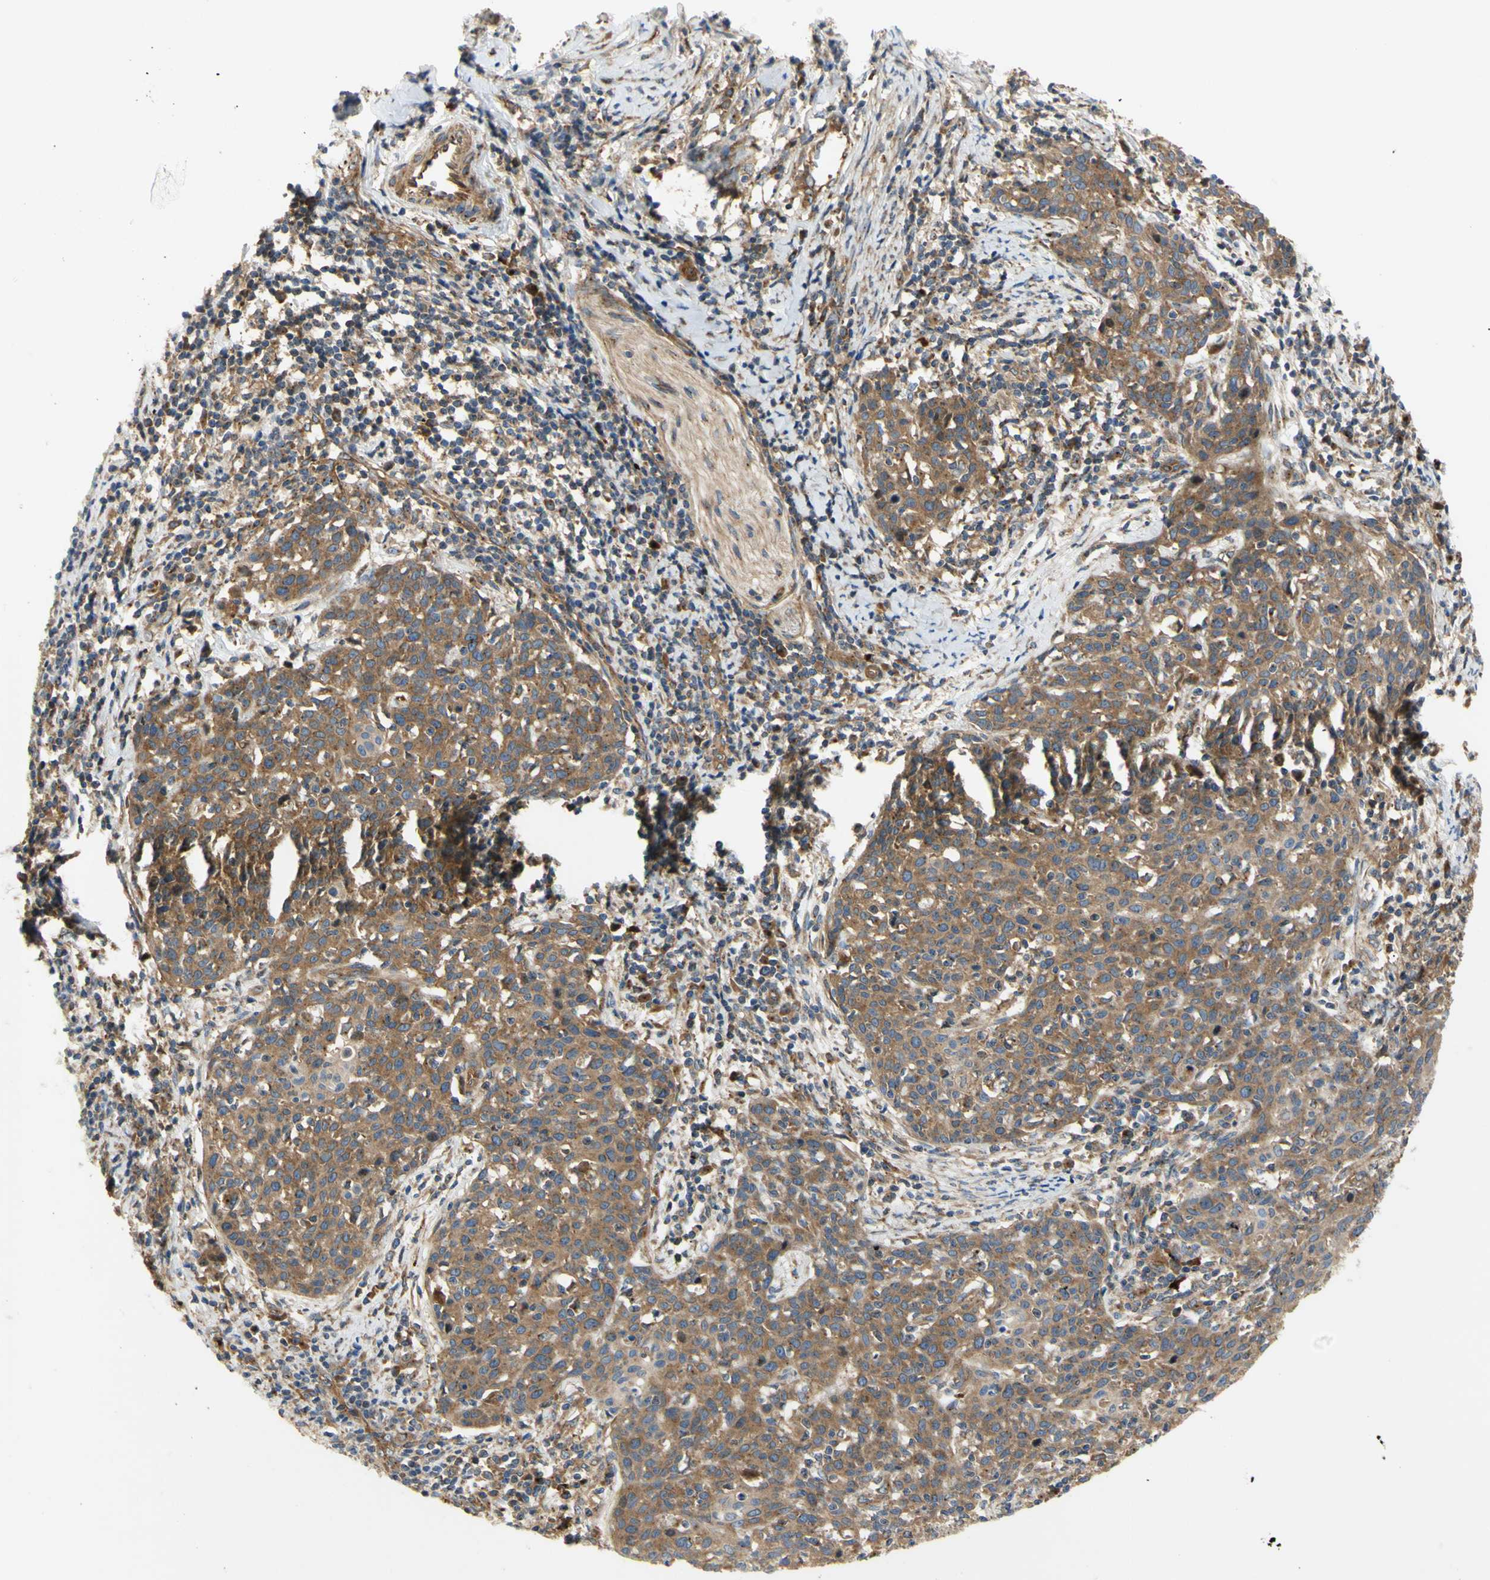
{"staining": {"intensity": "moderate", "quantity": ">75%", "location": "cytoplasmic/membranous"}, "tissue": "cervical cancer", "cell_type": "Tumor cells", "image_type": "cancer", "snomed": [{"axis": "morphology", "description": "Squamous cell carcinoma, NOS"}, {"axis": "topography", "description": "Cervix"}], "caption": "There is medium levels of moderate cytoplasmic/membranous positivity in tumor cells of cervical cancer (squamous cell carcinoma), as demonstrated by immunohistochemical staining (brown color).", "gene": "TUBG2", "patient": {"sex": "female", "age": 38}}